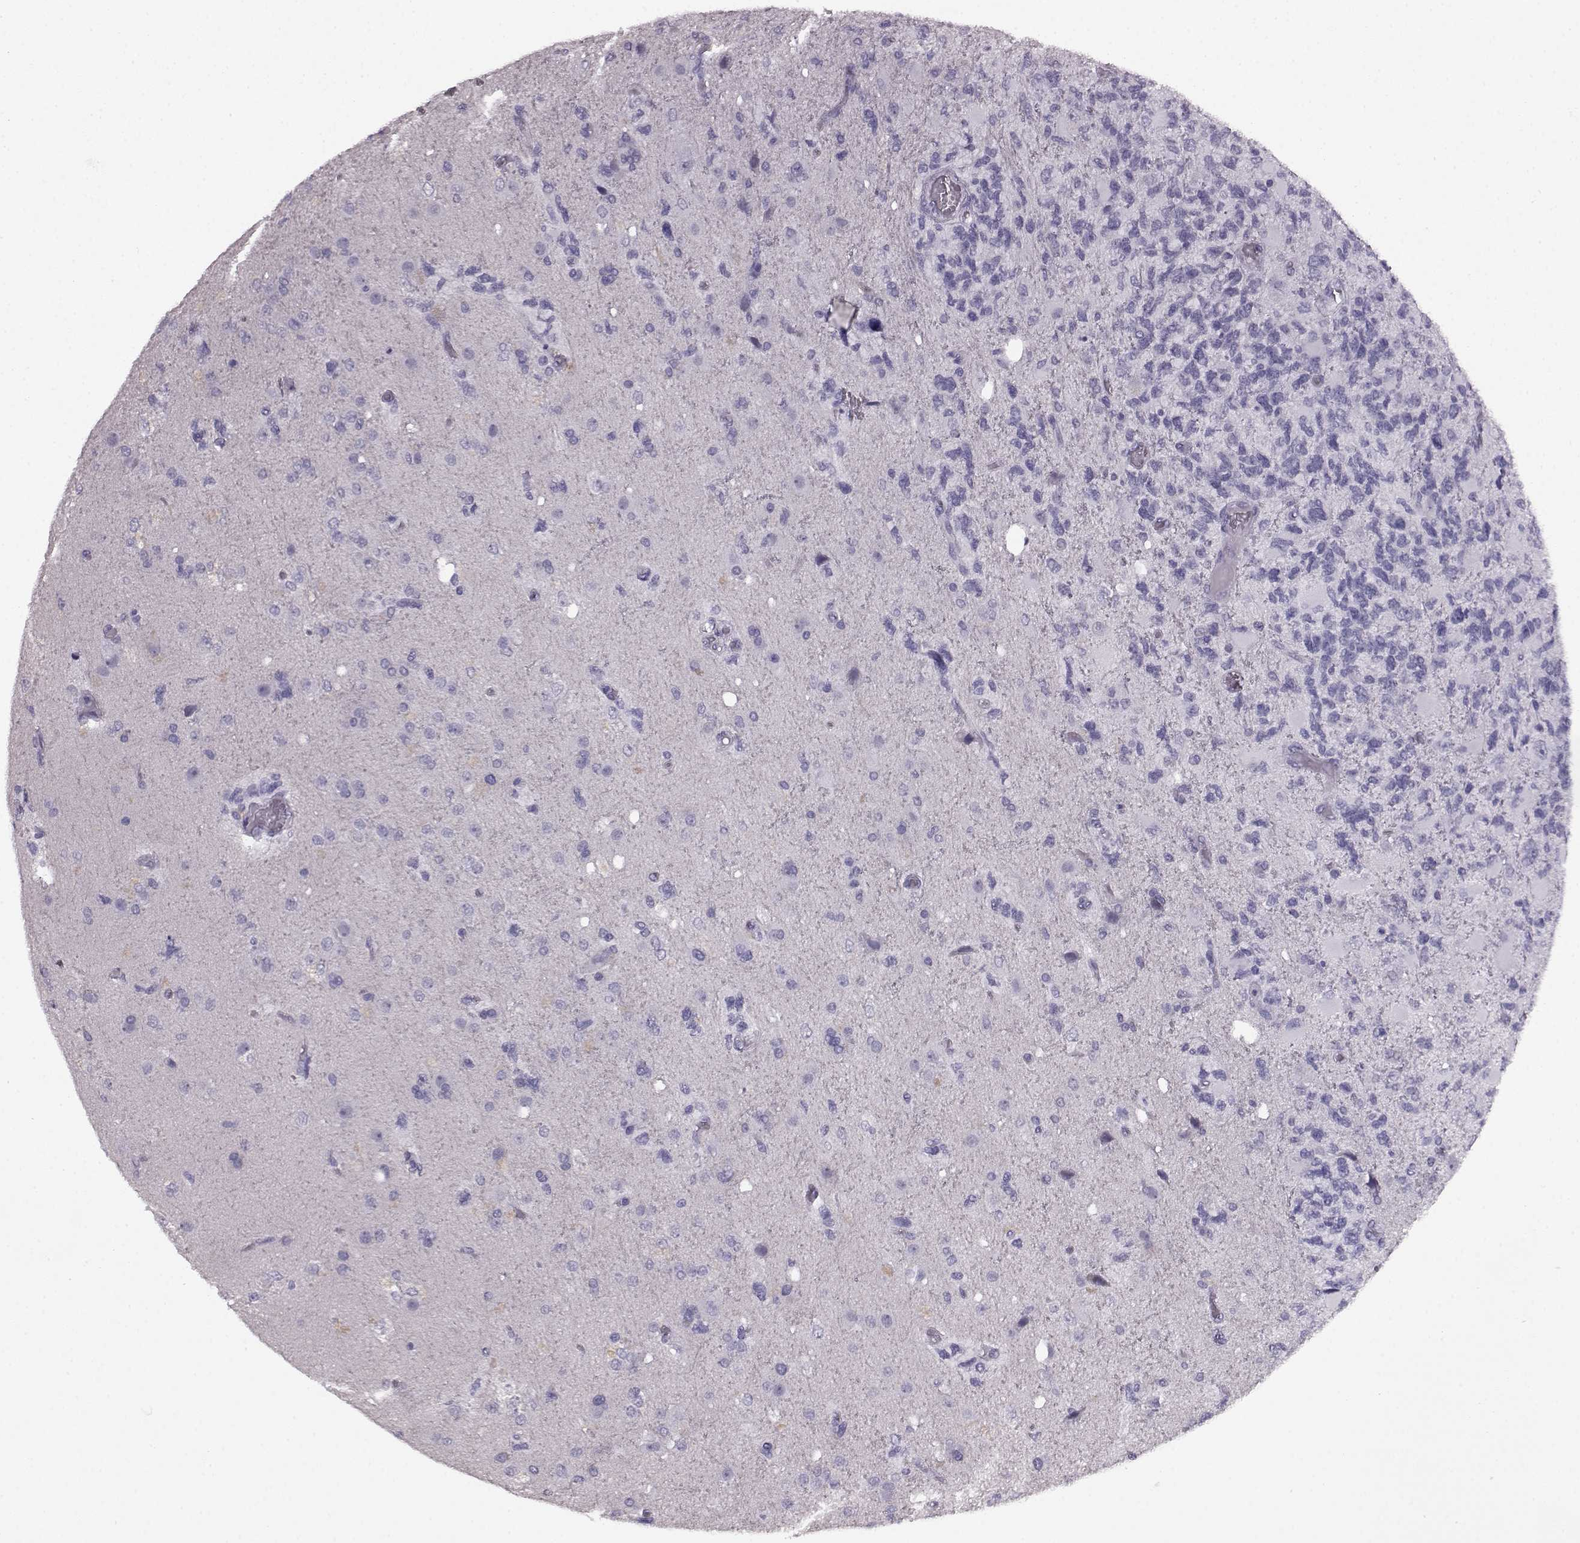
{"staining": {"intensity": "negative", "quantity": "none", "location": "none"}, "tissue": "glioma", "cell_type": "Tumor cells", "image_type": "cancer", "snomed": [{"axis": "morphology", "description": "Glioma, malignant, High grade"}, {"axis": "topography", "description": "Brain"}], "caption": "The image shows no significant staining in tumor cells of malignant high-grade glioma.", "gene": "AIPL1", "patient": {"sex": "female", "age": 71}}